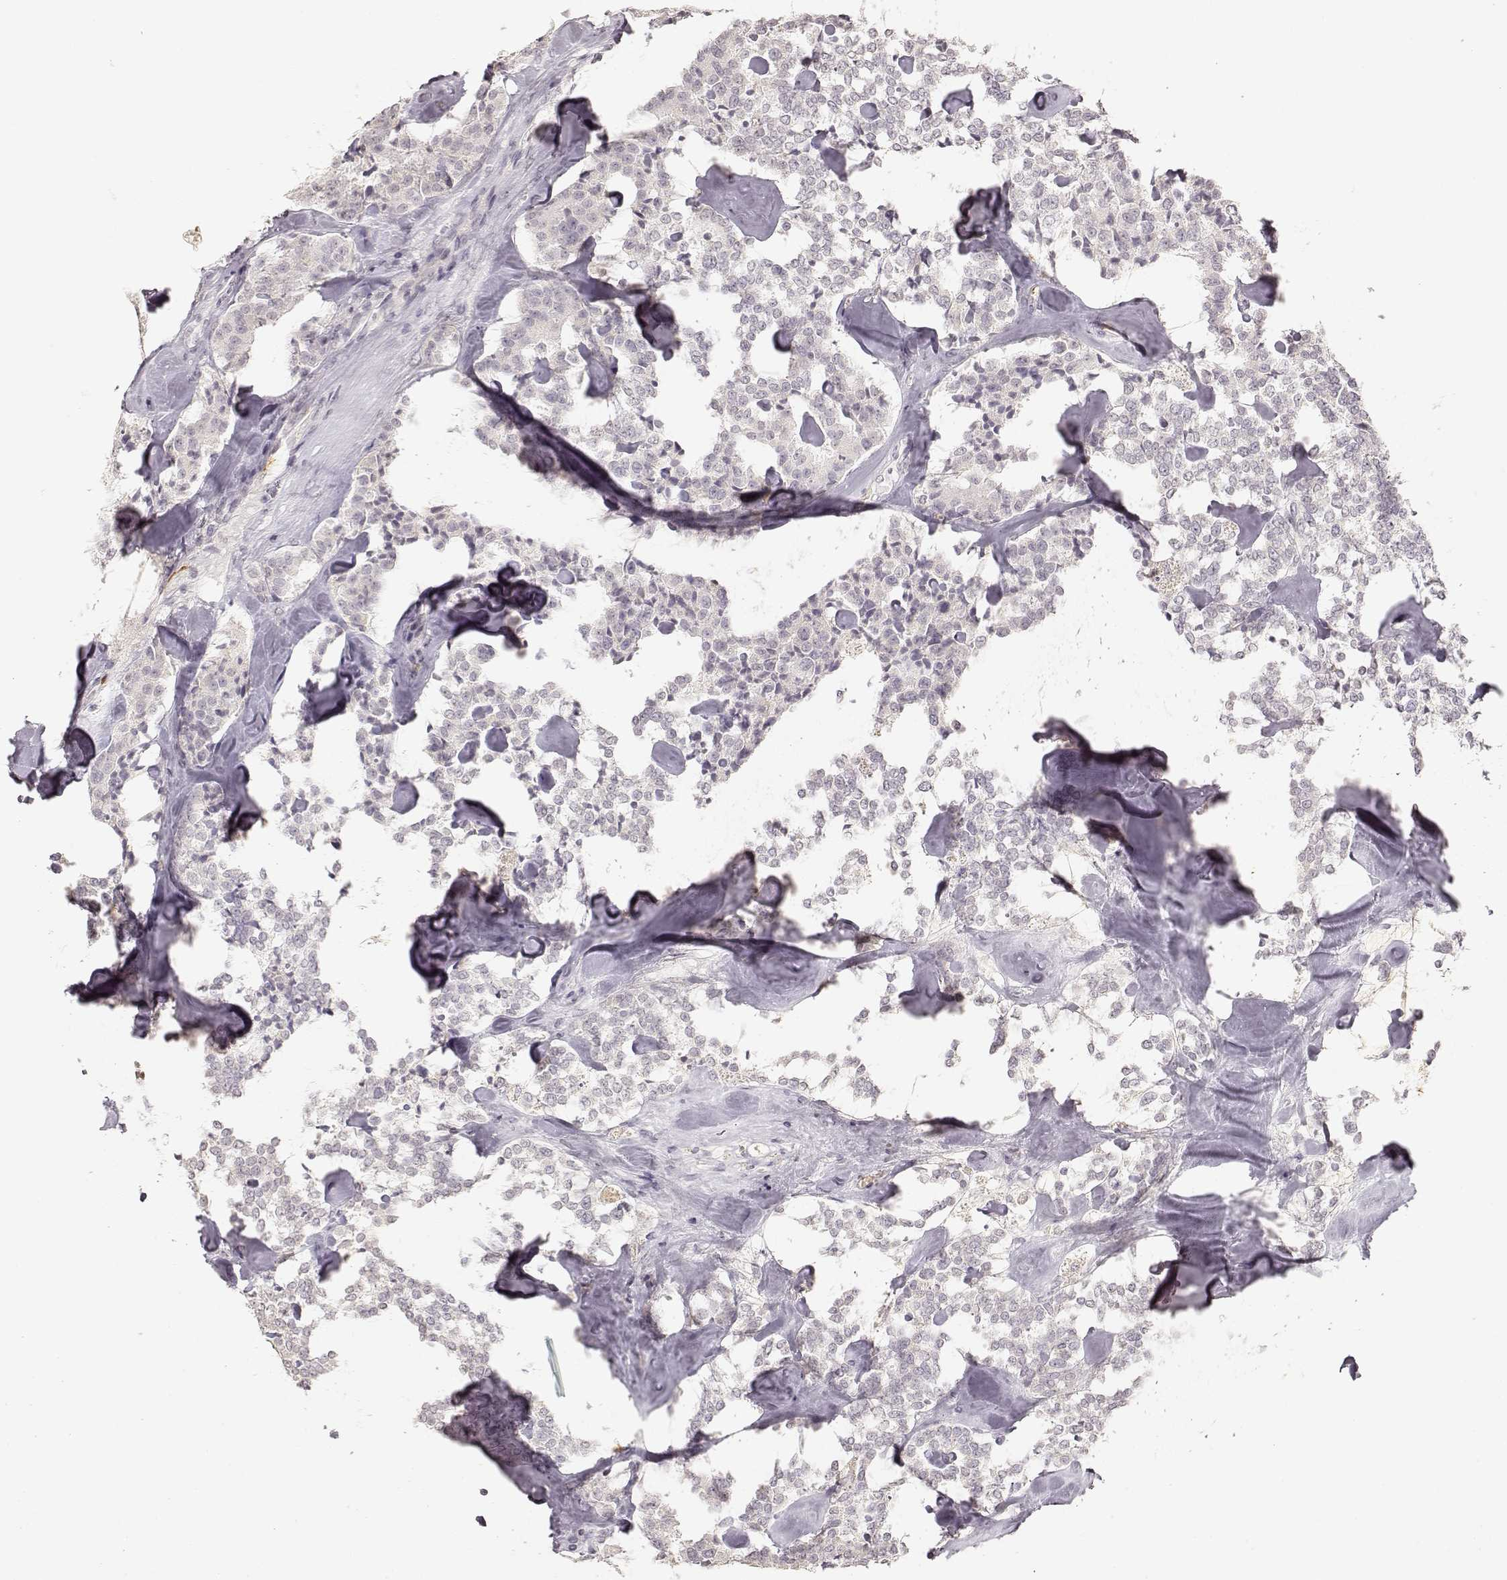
{"staining": {"intensity": "negative", "quantity": "none", "location": "none"}, "tissue": "carcinoid", "cell_type": "Tumor cells", "image_type": "cancer", "snomed": [{"axis": "morphology", "description": "Carcinoid, malignant, NOS"}, {"axis": "topography", "description": "Pancreas"}], "caption": "Histopathology image shows no significant protein staining in tumor cells of carcinoid.", "gene": "LAMC2", "patient": {"sex": "male", "age": 41}}